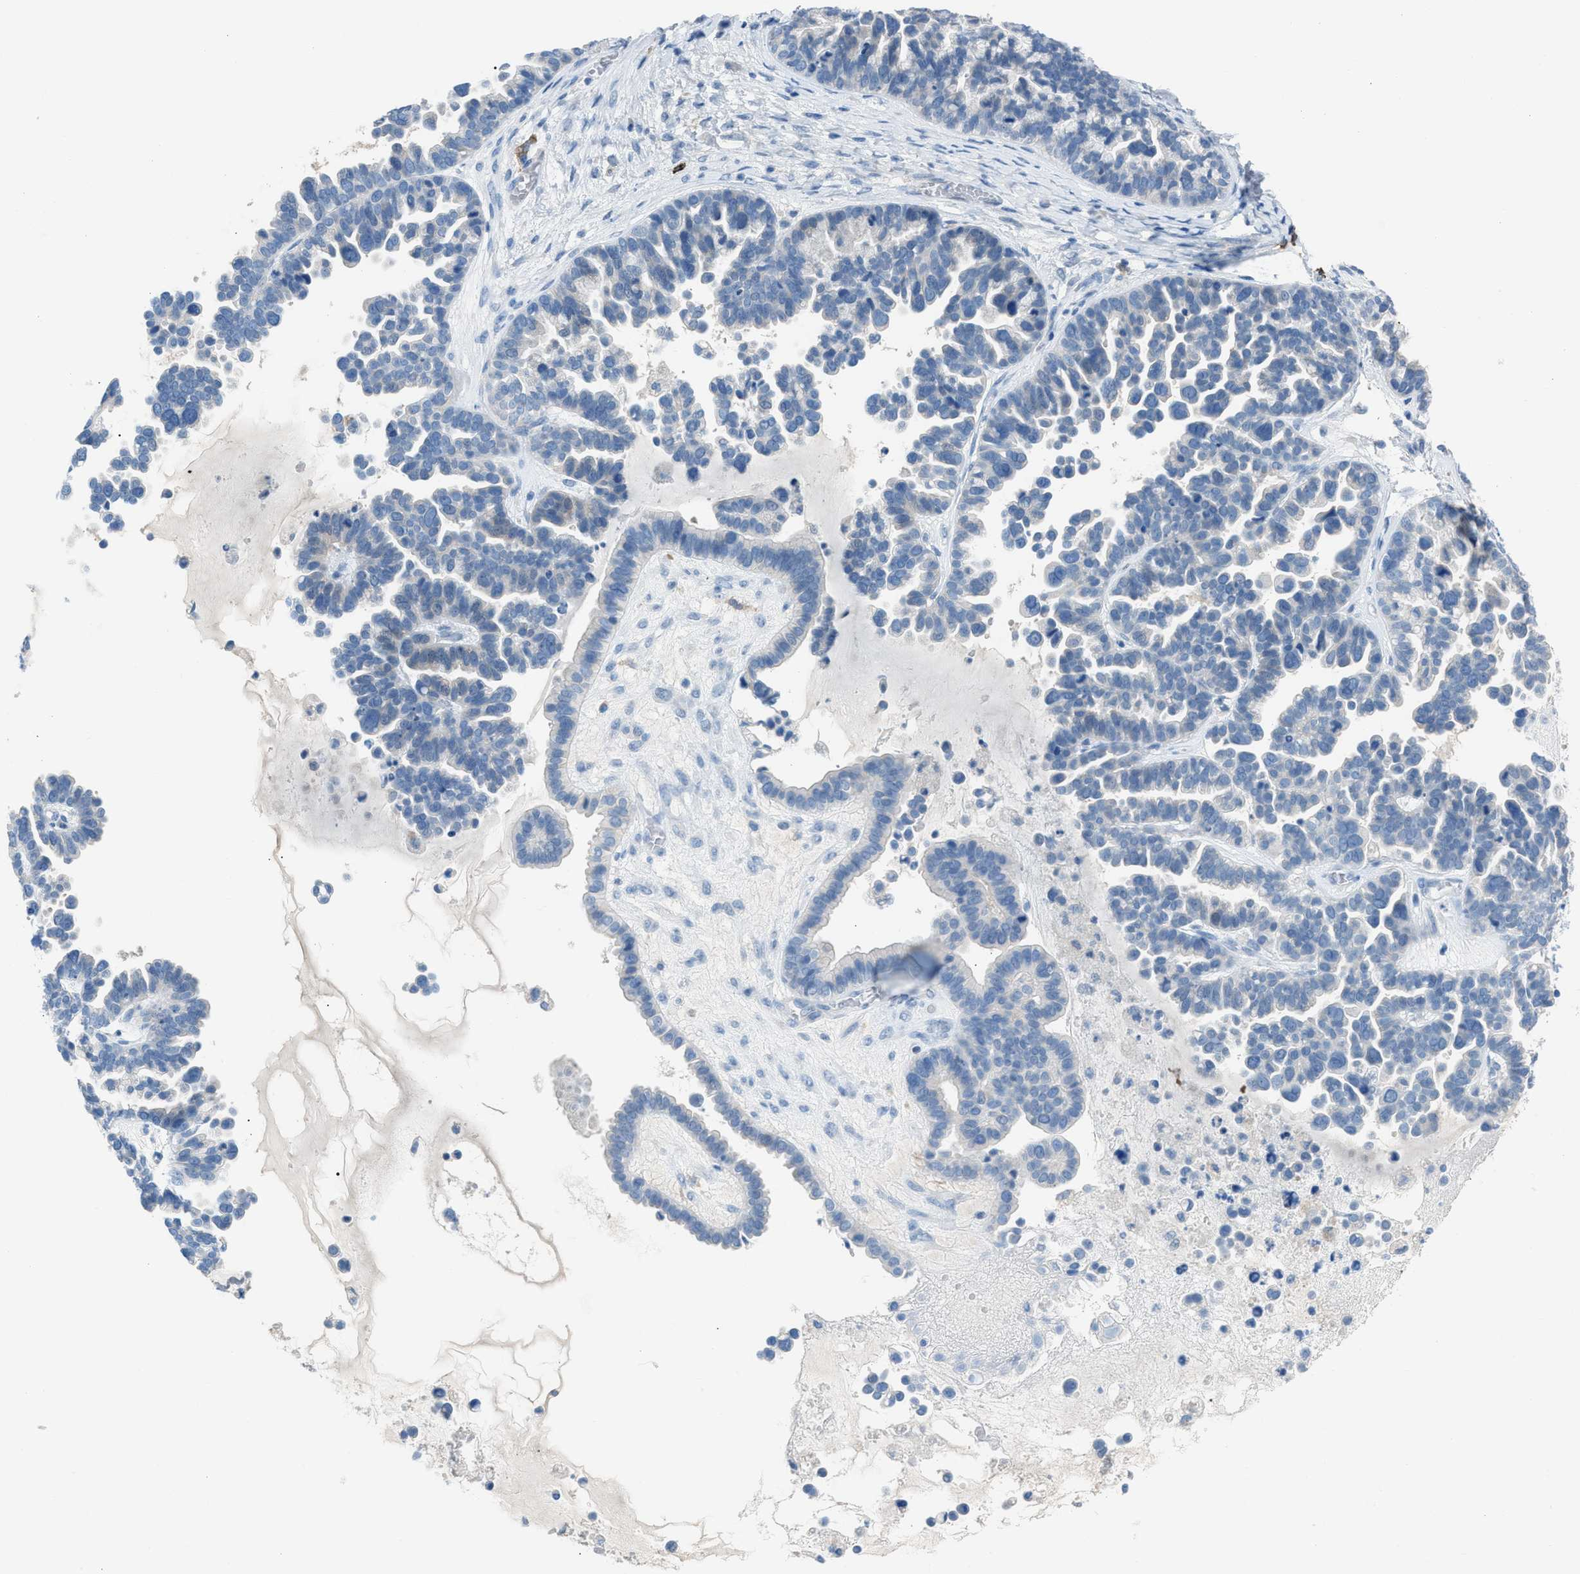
{"staining": {"intensity": "negative", "quantity": "none", "location": "none"}, "tissue": "ovarian cancer", "cell_type": "Tumor cells", "image_type": "cancer", "snomed": [{"axis": "morphology", "description": "Cystadenocarcinoma, serous, NOS"}, {"axis": "topography", "description": "Ovary"}], "caption": "Protein analysis of serous cystadenocarcinoma (ovarian) reveals no significant positivity in tumor cells.", "gene": "CLEC10A", "patient": {"sex": "female", "age": 56}}